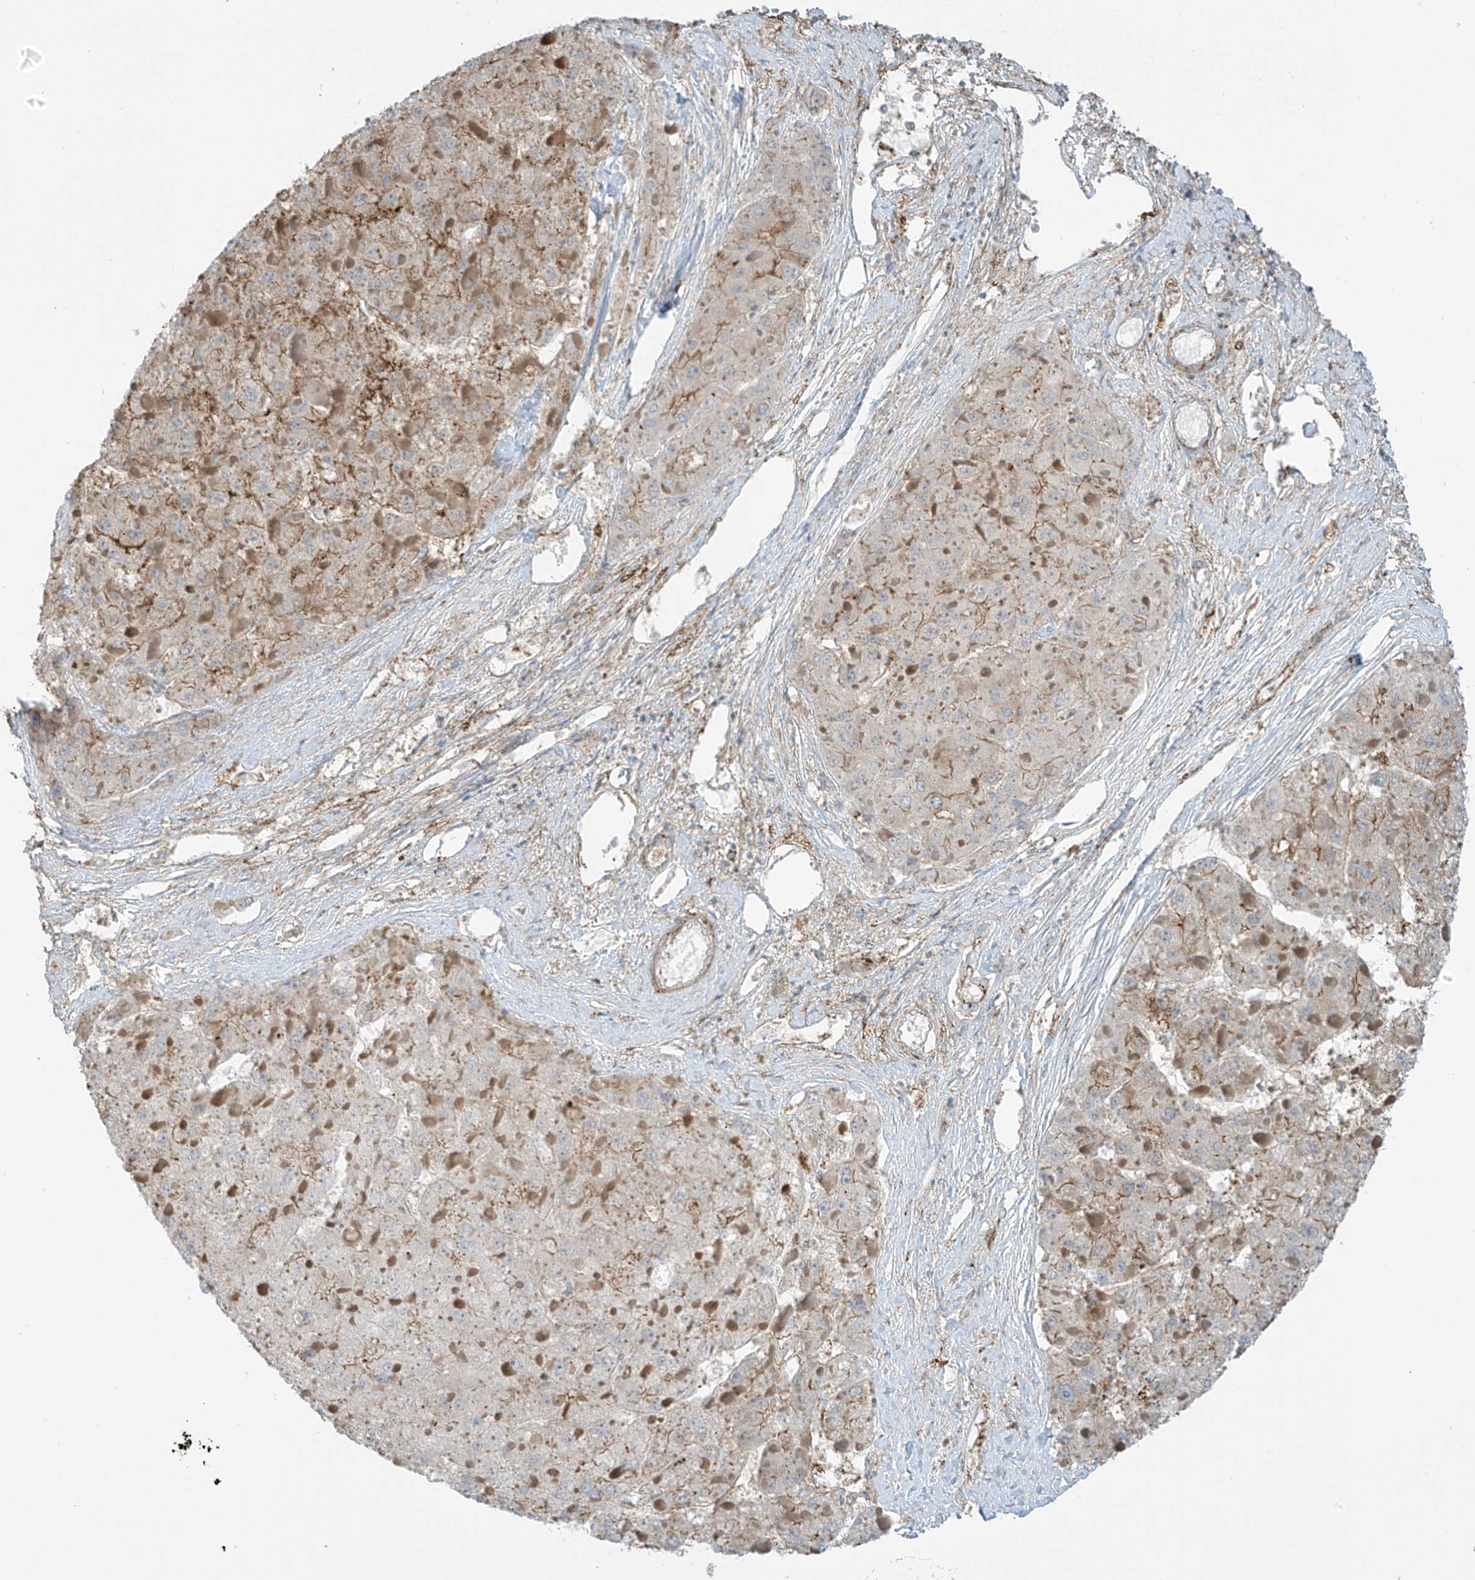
{"staining": {"intensity": "weak", "quantity": "25%-75%", "location": "cytoplasmic/membranous"}, "tissue": "liver cancer", "cell_type": "Tumor cells", "image_type": "cancer", "snomed": [{"axis": "morphology", "description": "Carcinoma, Hepatocellular, NOS"}, {"axis": "topography", "description": "Liver"}], "caption": "Protein expression analysis of hepatocellular carcinoma (liver) demonstrates weak cytoplasmic/membranous staining in about 25%-75% of tumor cells.", "gene": "SLC9A2", "patient": {"sex": "female", "age": 73}}